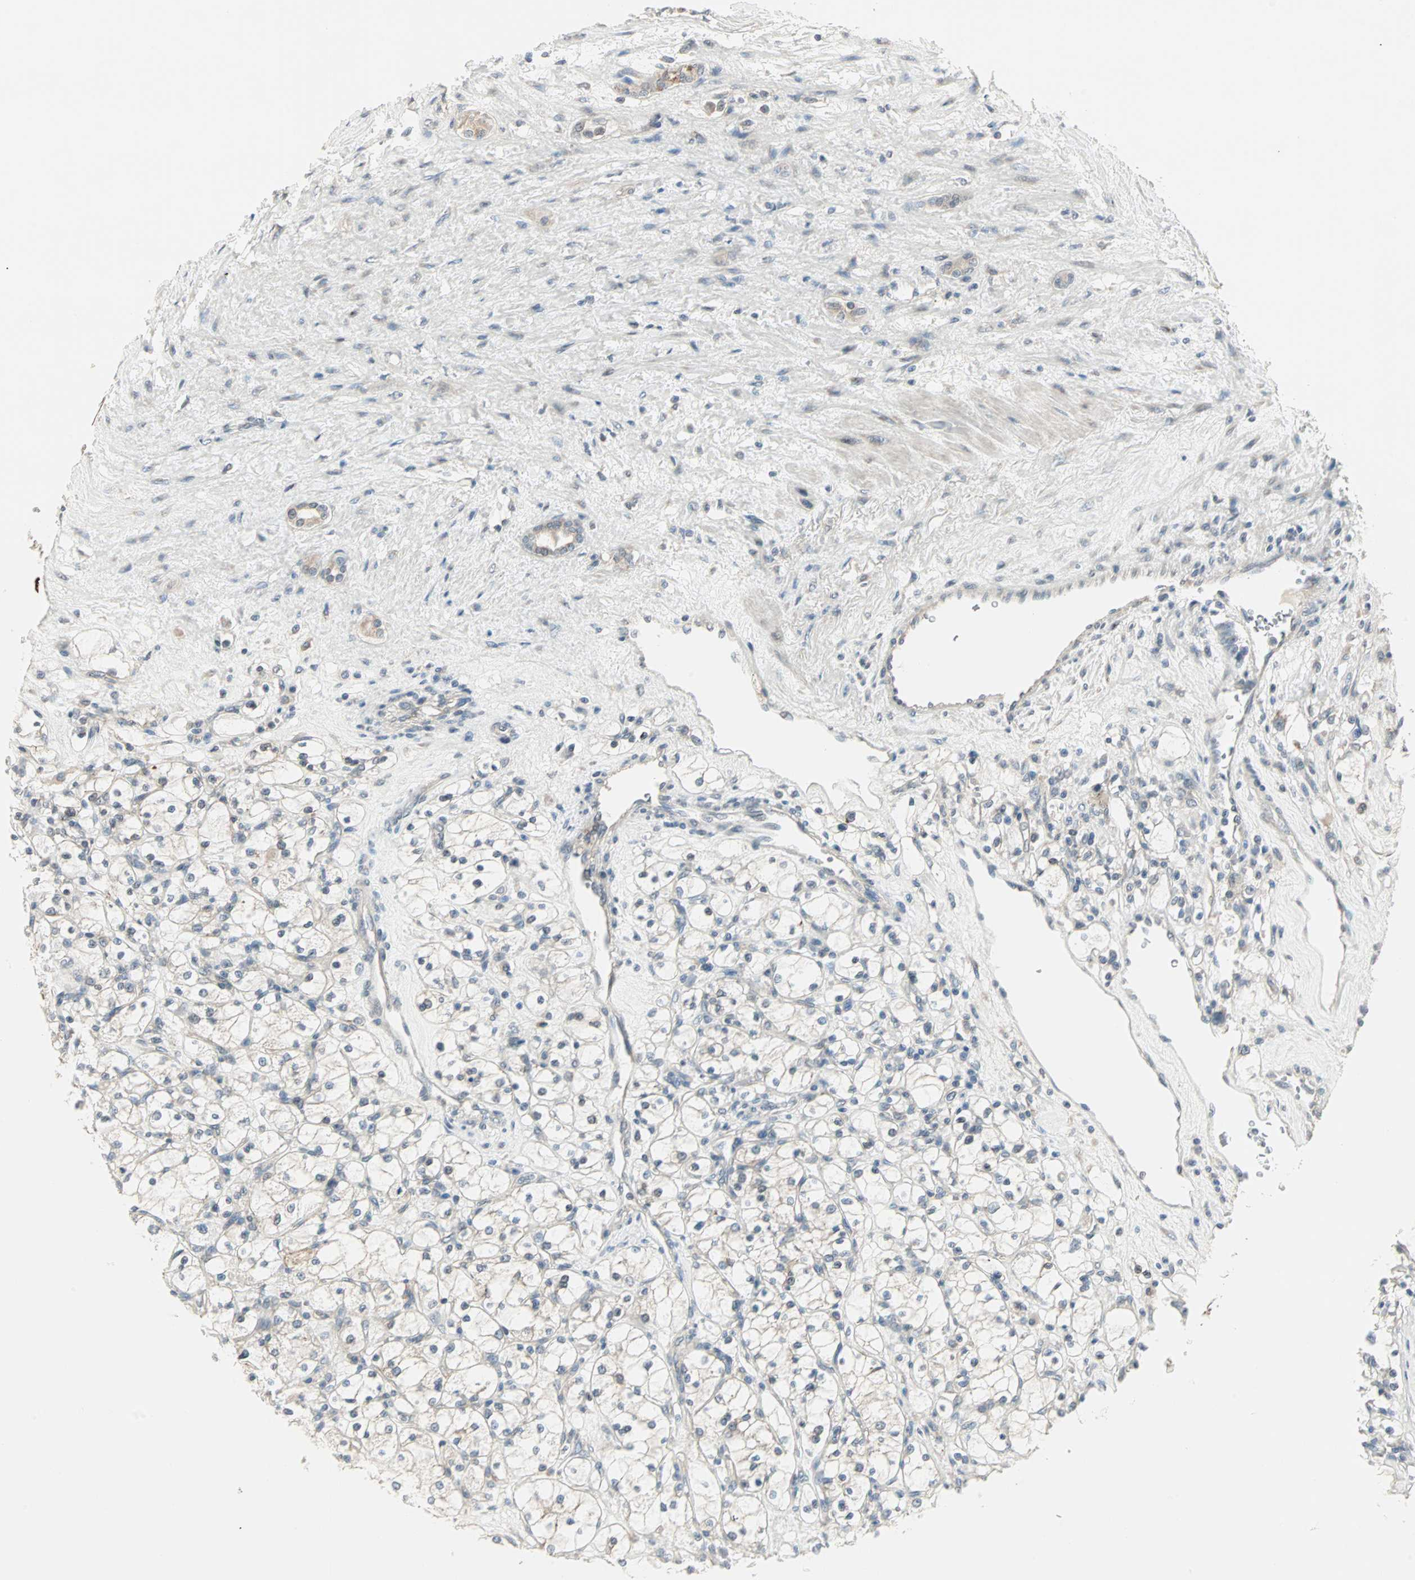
{"staining": {"intensity": "weak", "quantity": "<25%", "location": "cytoplasmic/membranous"}, "tissue": "renal cancer", "cell_type": "Tumor cells", "image_type": "cancer", "snomed": [{"axis": "morphology", "description": "Adenocarcinoma, NOS"}, {"axis": "topography", "description": "Kidney"}], "caption": "DAB immunohistochemical staining of renal adenocarcinoma shows no significant positivity in tumor cells.", "gene": "ZFP36", "patient": {"sex": "female", "age": 83}}